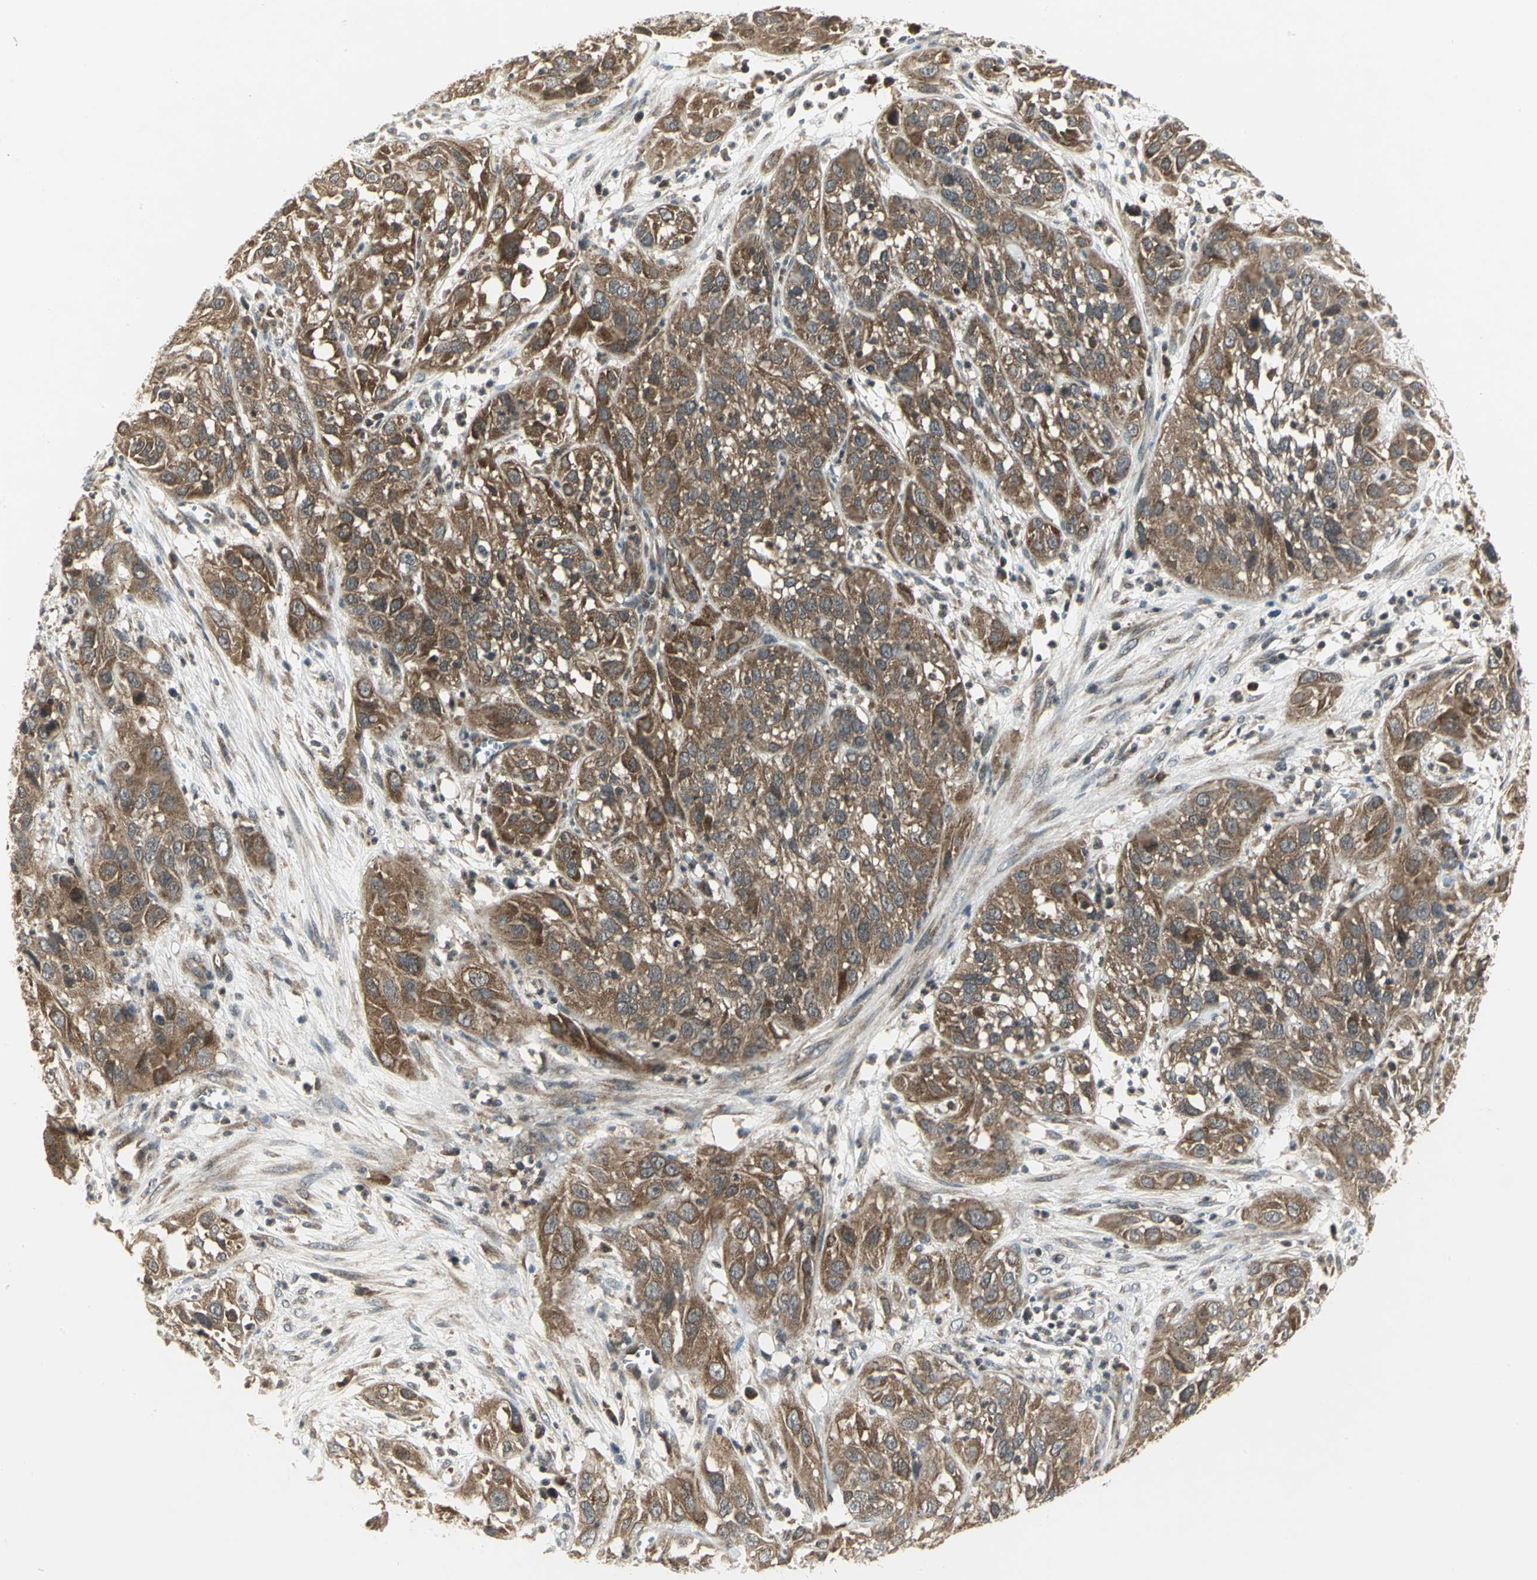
{"staining": {"intensity": "strong", "quantity": ">75%", "location": "cytoplasmic/membranous"}, "tissue": "cervical cancer", "cell_type": "Tumor cells", "image_type": "cancer", "snomed": [{"axis": "morphology", "description": "Squamous cell carcinoma, NOS"}, {"axis": "topography", "description": "Cervix"}], "caption": "Strong cytoplasmic/membranous staining is present in about >75% of tumor cells in squamous cell carcinoma (cervical).", "gene": "MAPK8IP3", "patient": {"sex": "female", "age": 32}}